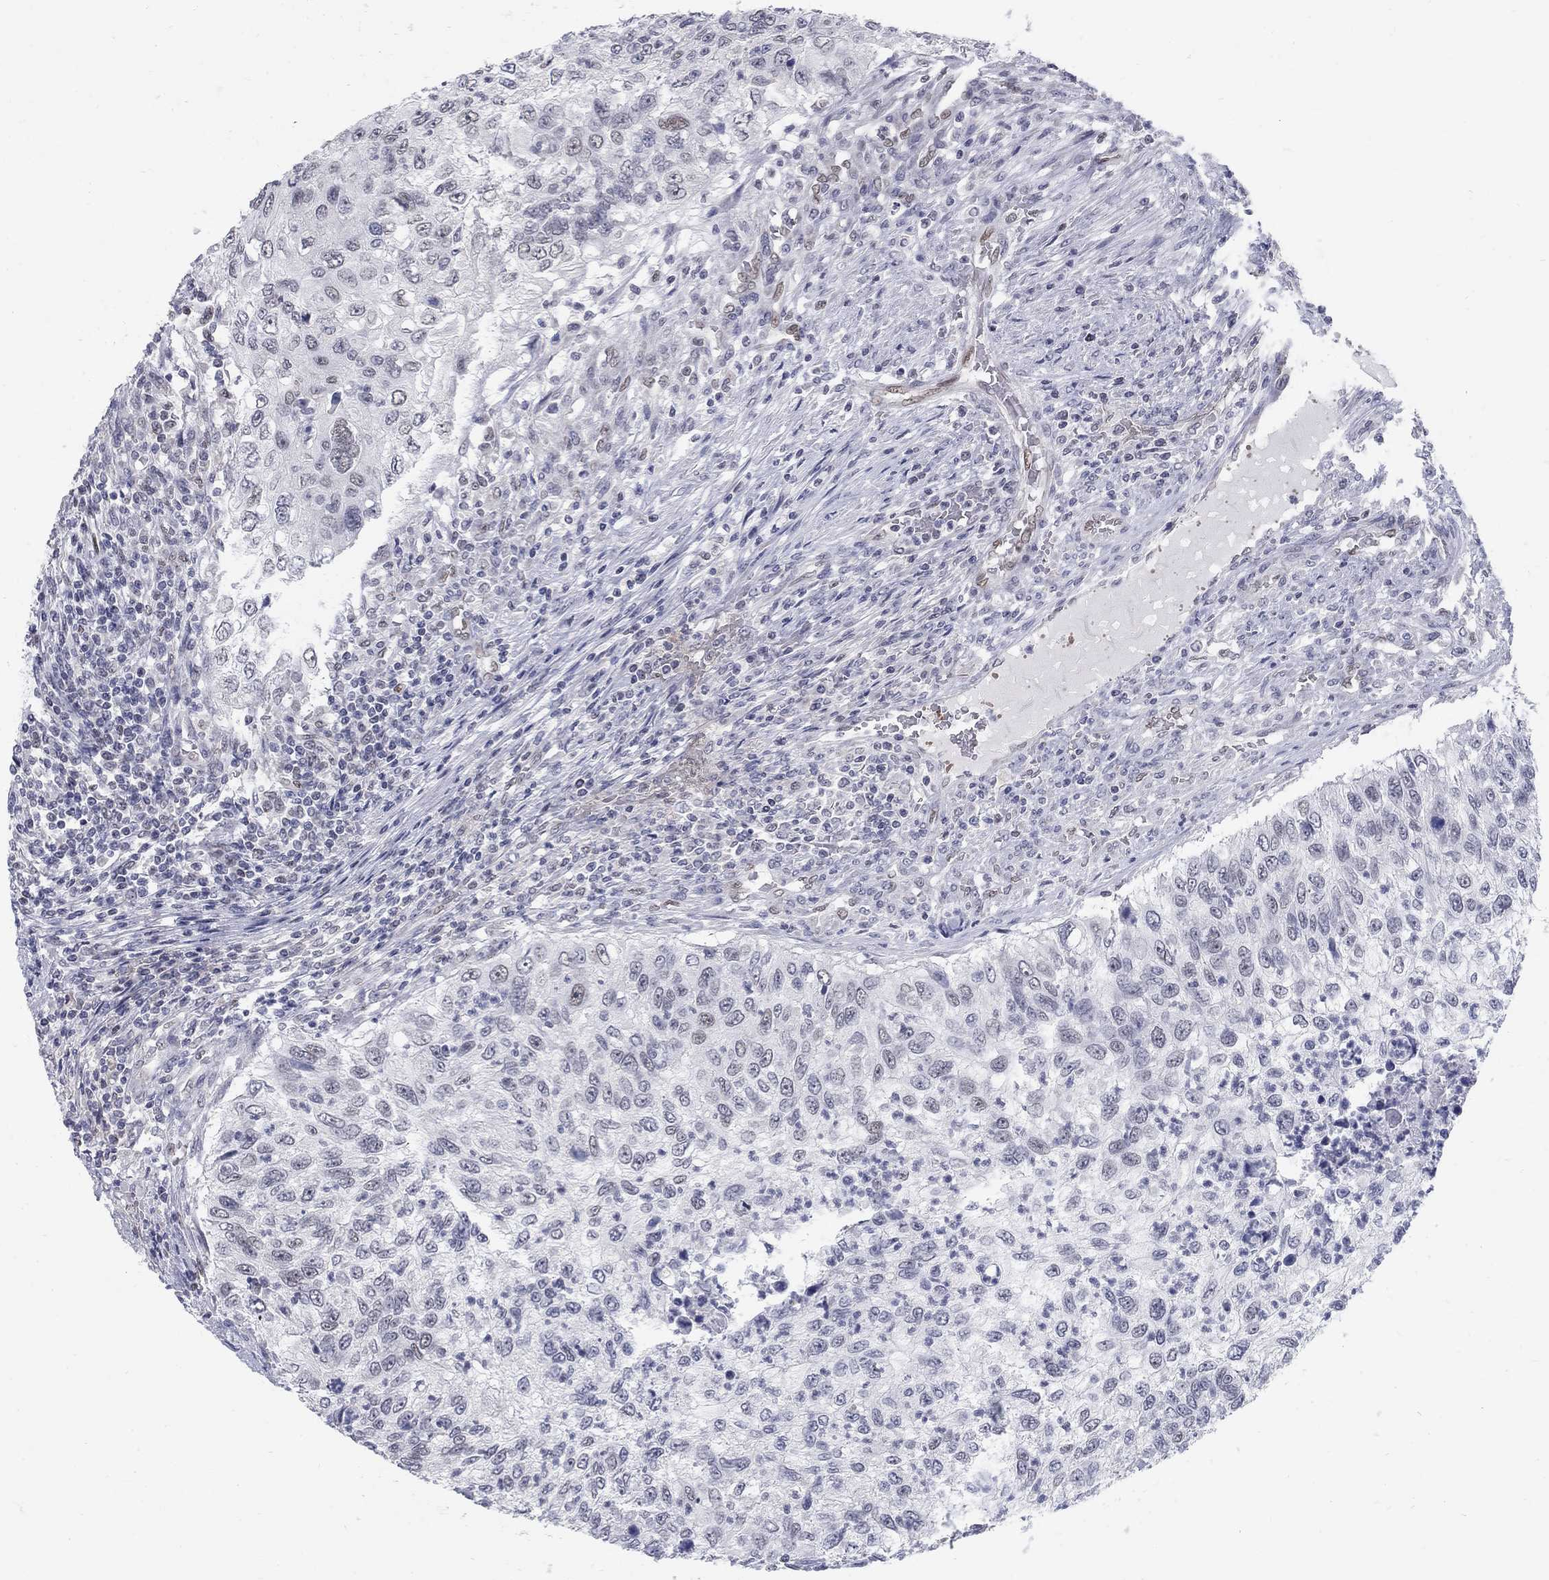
{"staining": {"intensity": "negative", "quantity": "none", "location": "none"}, "tissue": "urothelial cancer", "cell_type": "Tumor cells", "image_type": "cancer", "snomed": [{"axis": "morphology", "description": "Urothelial carcinoma, High grade"}, {"axis": "topography", "description": "Urinary bladder"}], "caption": "This is an IHC image of human high-grade urothelial carcinoma. There is no staining in tumor cells.", "gene": "GCFC2", "patient": {"sex": "female", "age": 60}}